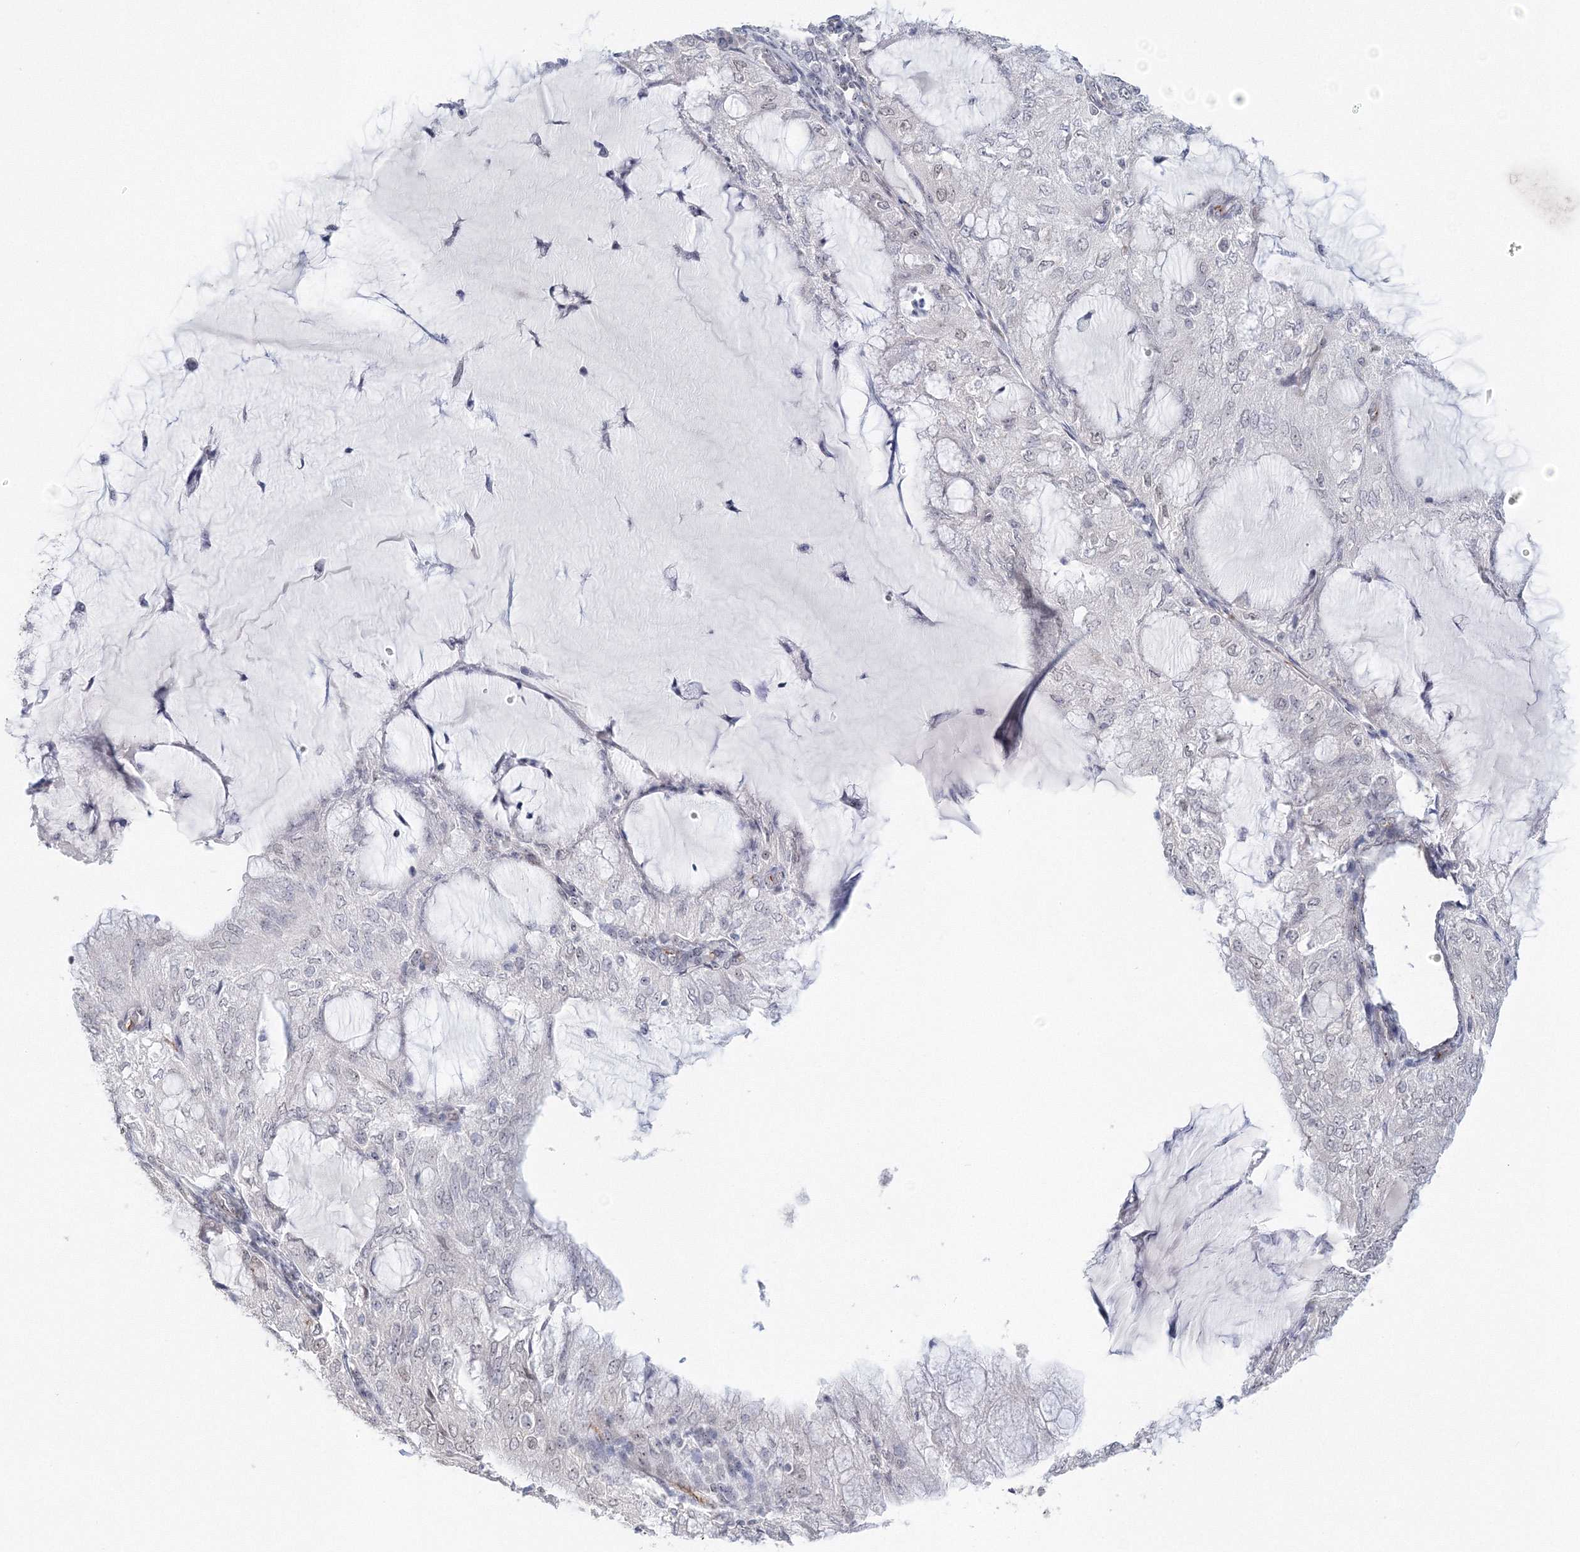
{"staining": {"intensity": "negative", "quantity": "none", "location": "none"}, "tissue": "endometrial cancer", "cell_type": "Tumor cells", "image_type": "cancer", "snomed": [{"axis": "morphology", "description": "Adenocarcinoma, NOS"}, {"axis": "topography", "description": "Endometrium"}], "caption": "Histopathology image shows no significant protein positivity in tumor cells of endometrial adenocarcinoma. (DAB IHC with hematoxylin counter stain).", "gene": "SIRT7", "patient": {"sex": "female", "age": 81}}